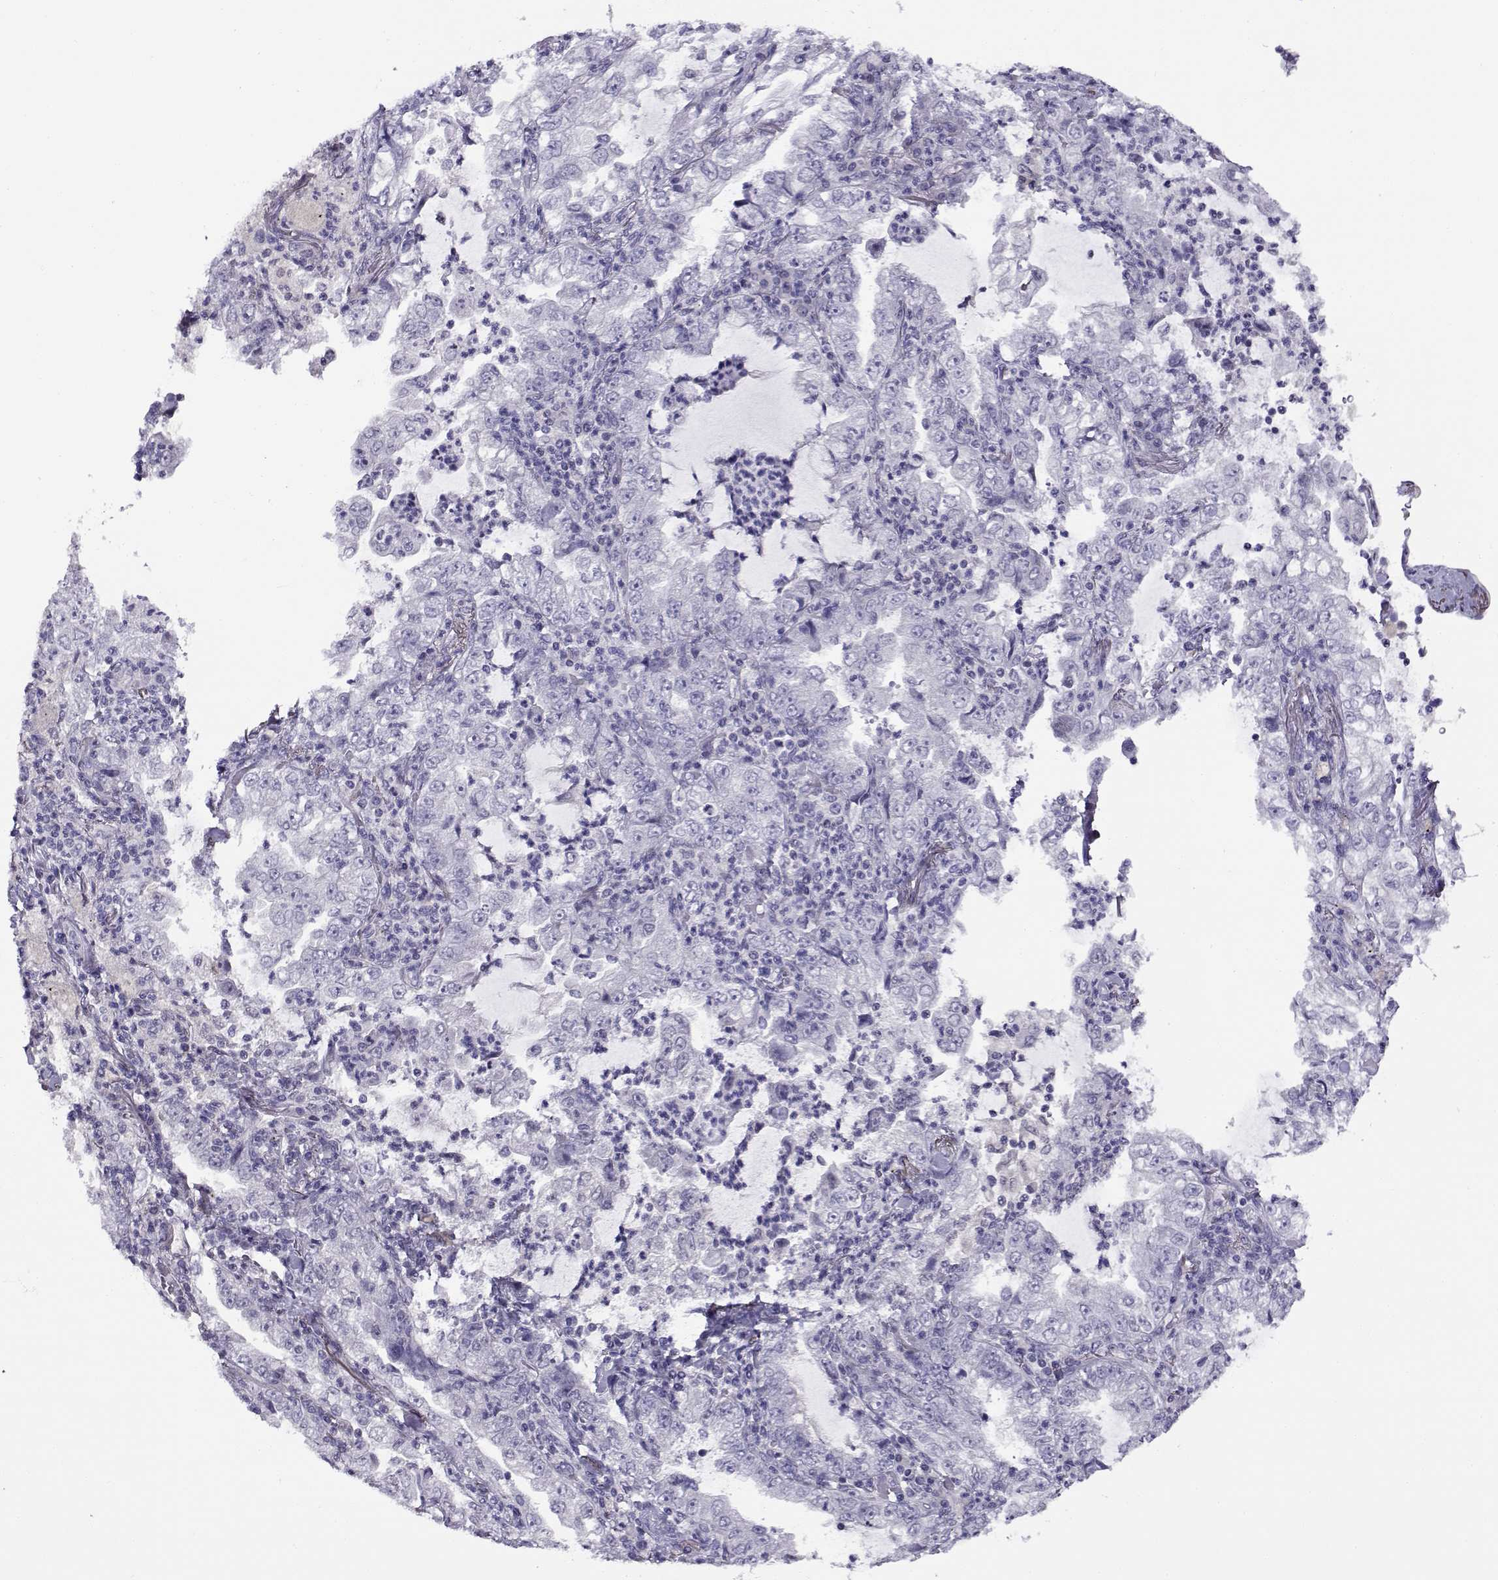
{"staining": {"intensity": "negative", "quantity": "none", "location": "none"}, "tissue": "lung cancer", "cell_type": "Tumor cells", "image_type": "cancer", "snomed": [{"axis": "morphology", "description": "Adenocarcinoma, NOS"}, {"axis": "topography", "description": "Lung"}], "caption": "Immunohistochemical staining of human lung adenocarcinoma displays no significant staining in tumor cells.", "gene": "FEZF1", "patient": {"sex": "female", "age": 73}}